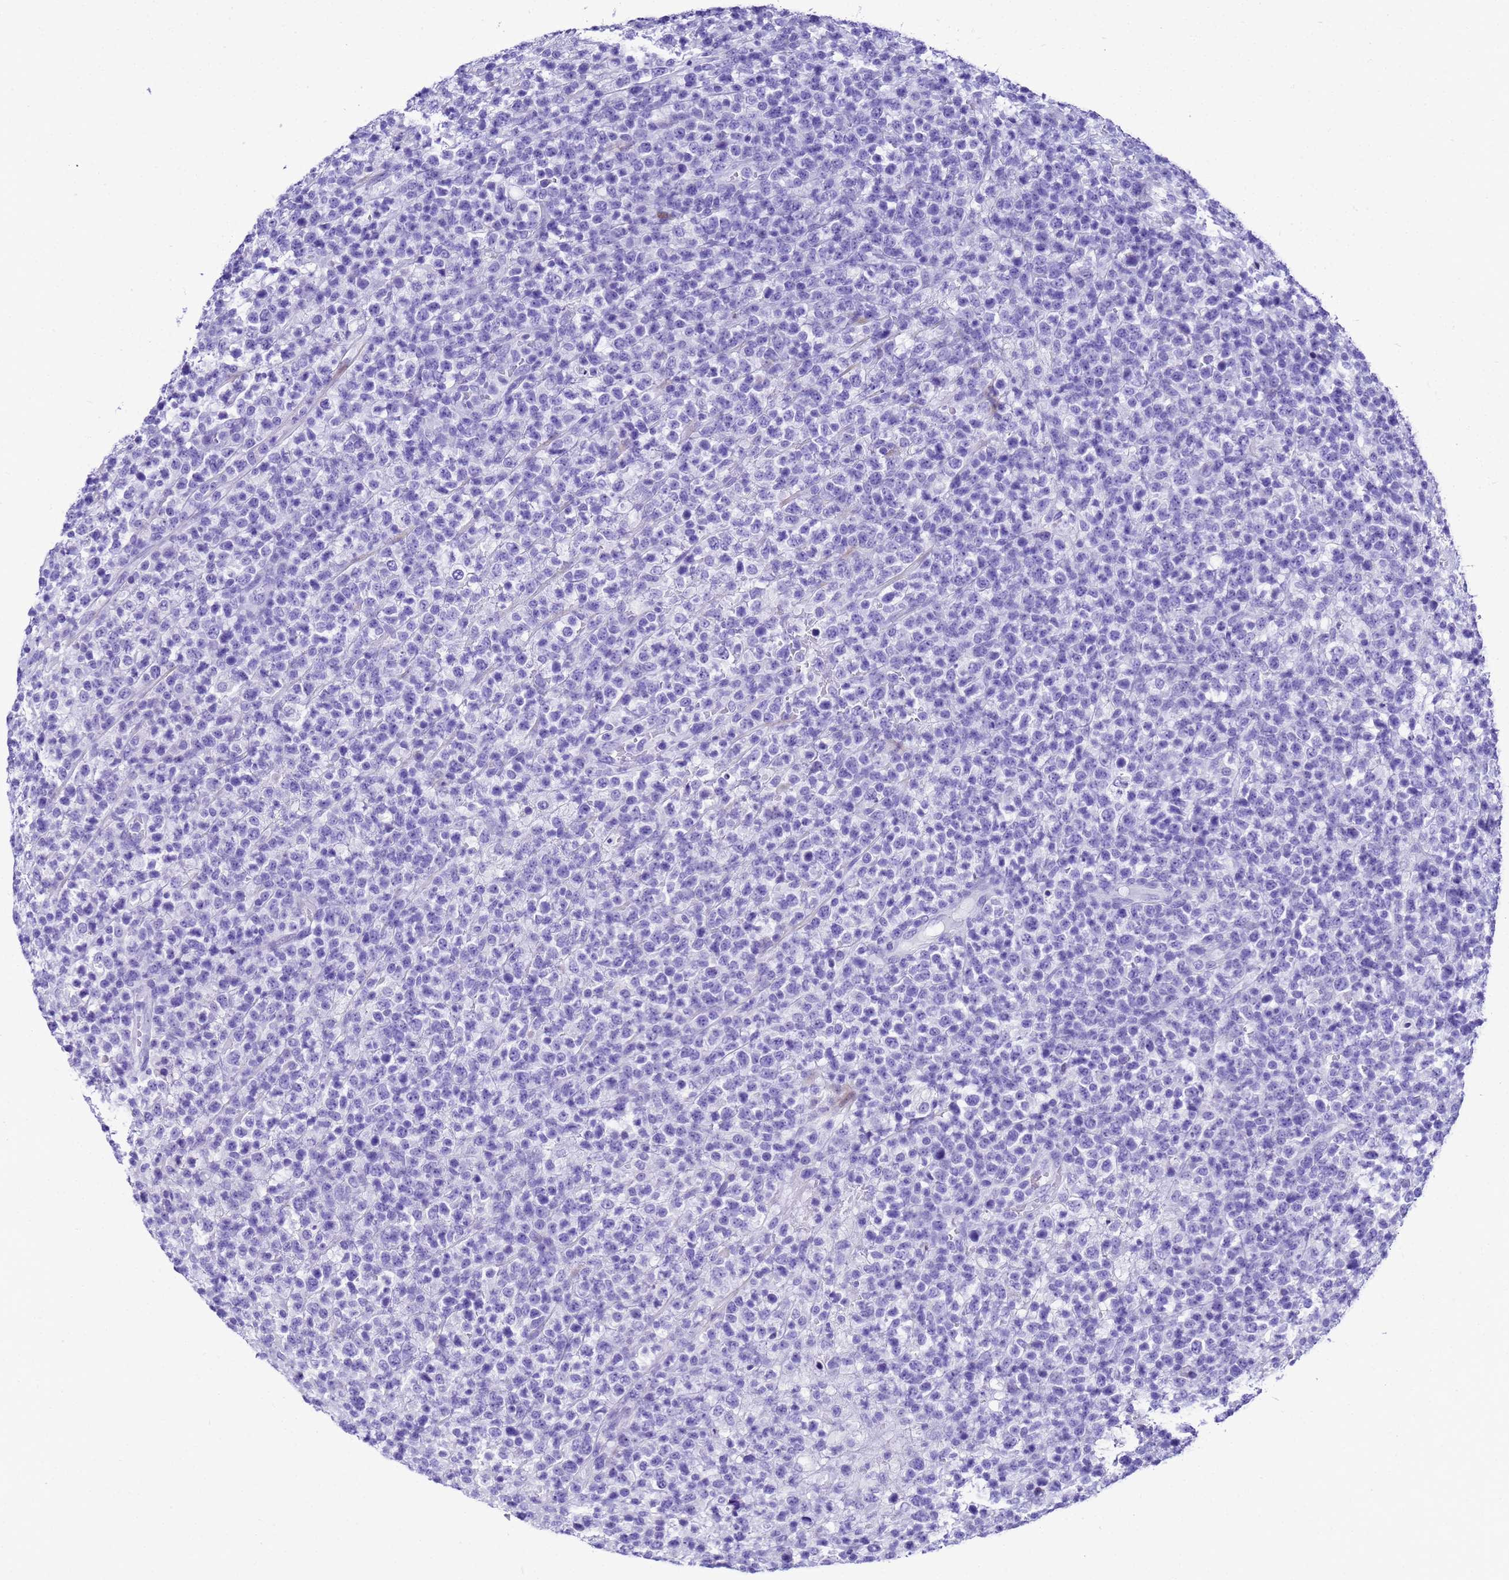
{"staining": {"intensity": "negative", "quantity": "none", "location": "none"}, "tissue": "lymphoma", "cell_type": "Tumor cells", "image_type": "cancer", "snomed": [{"axis": "morphology", "description": "Malignant lymphoma, non-Hodgkin's type, High grade"}, {"axis": "topography", "description": "Colon"}], "caption": "DAB immunohistochemical staining of malignant lymphoma, non-Hodgkin's type (high-grade) exhibits no significant staining in tumor cells.", "gene": "UGT2B10", "patient": {"sex": "female", "age": 53}}